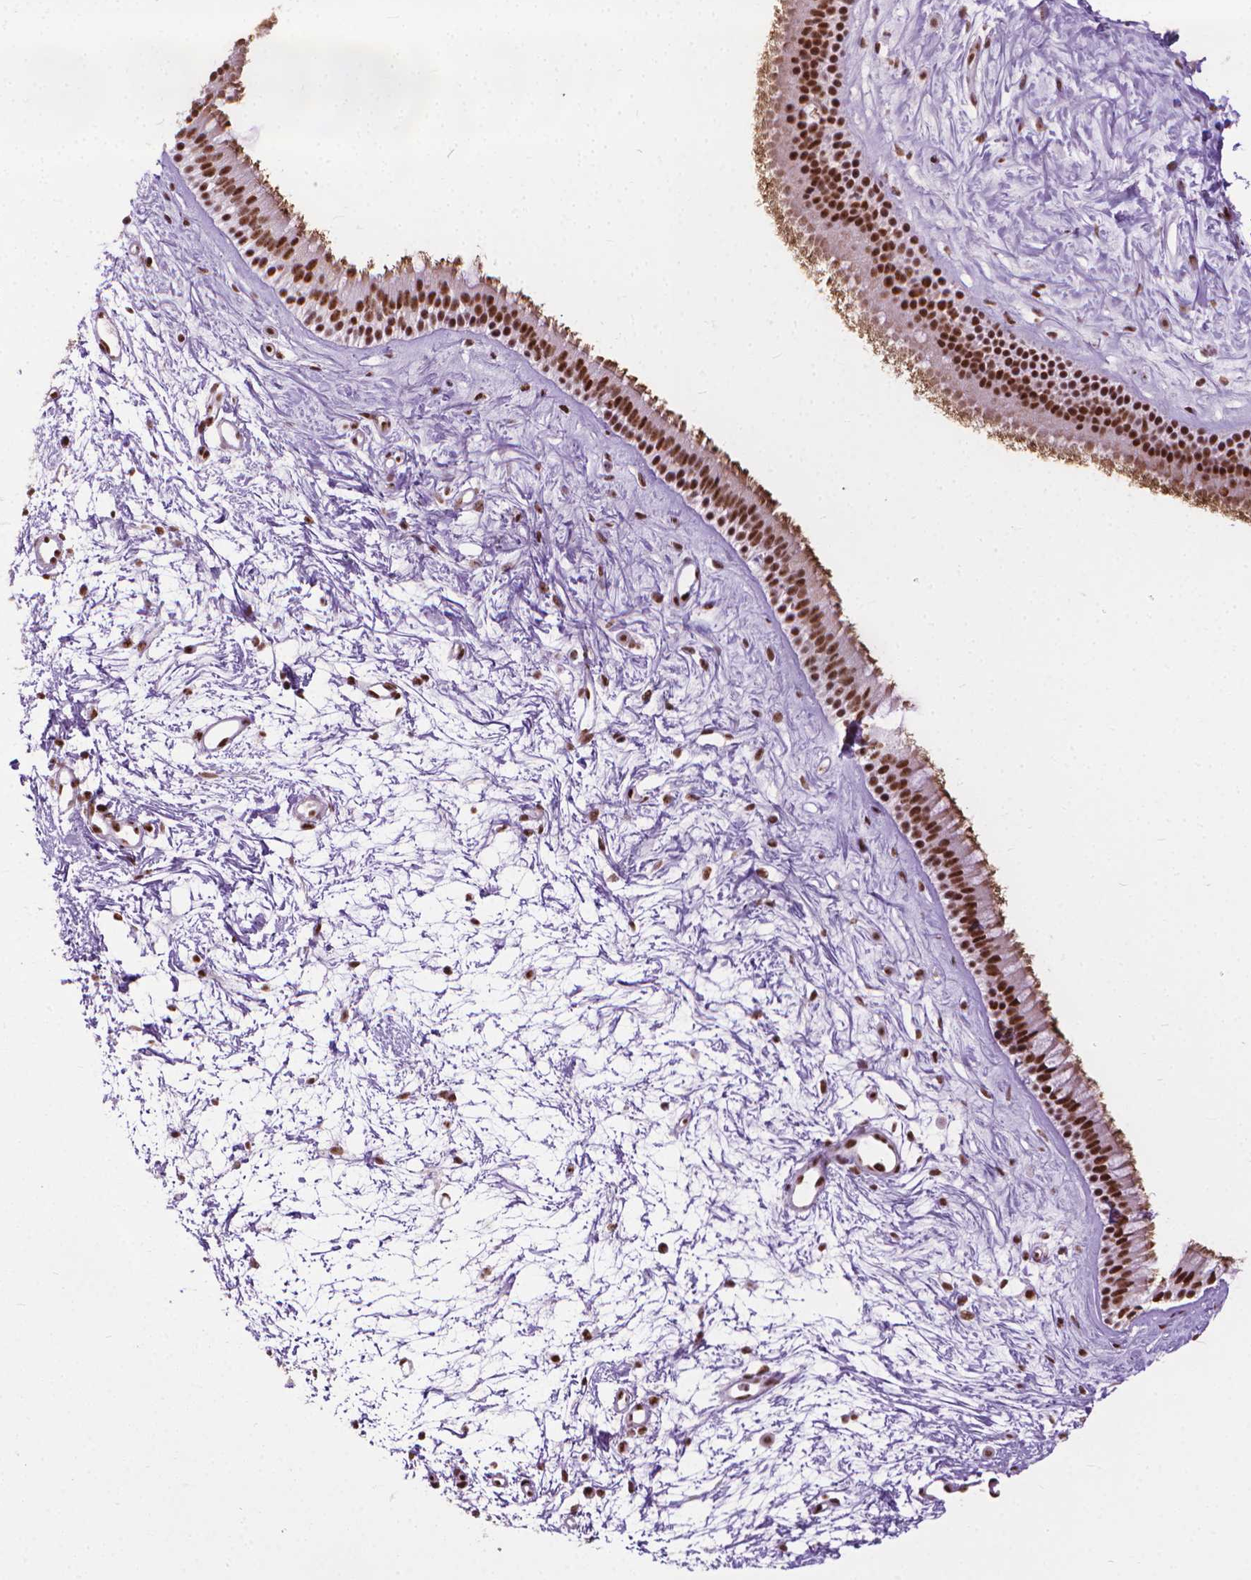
{"staining": {"intensity": "strong", "quantity": ">75%", "location": "nuclear"}, "tissue": "nasopharynx", "cell_type": "Respiratory epithelial cells", "image_type": "normal", "snomed": [{"axis": "morphology", "description": "Normal tissue, NOS"}, {"axis": "topography", "description": "Nasopharynx"}], "caption": "Nasopharynx stained with IHC displays strong nuclear staining in about >75% of respiratory epithelial cells. (DAB (3,3'-diaminobenzidine) = brown stain, brightfield microscopy at high magnification).", "gene": "AKAP8", "patient": {"sex": "male", "age": 58}}